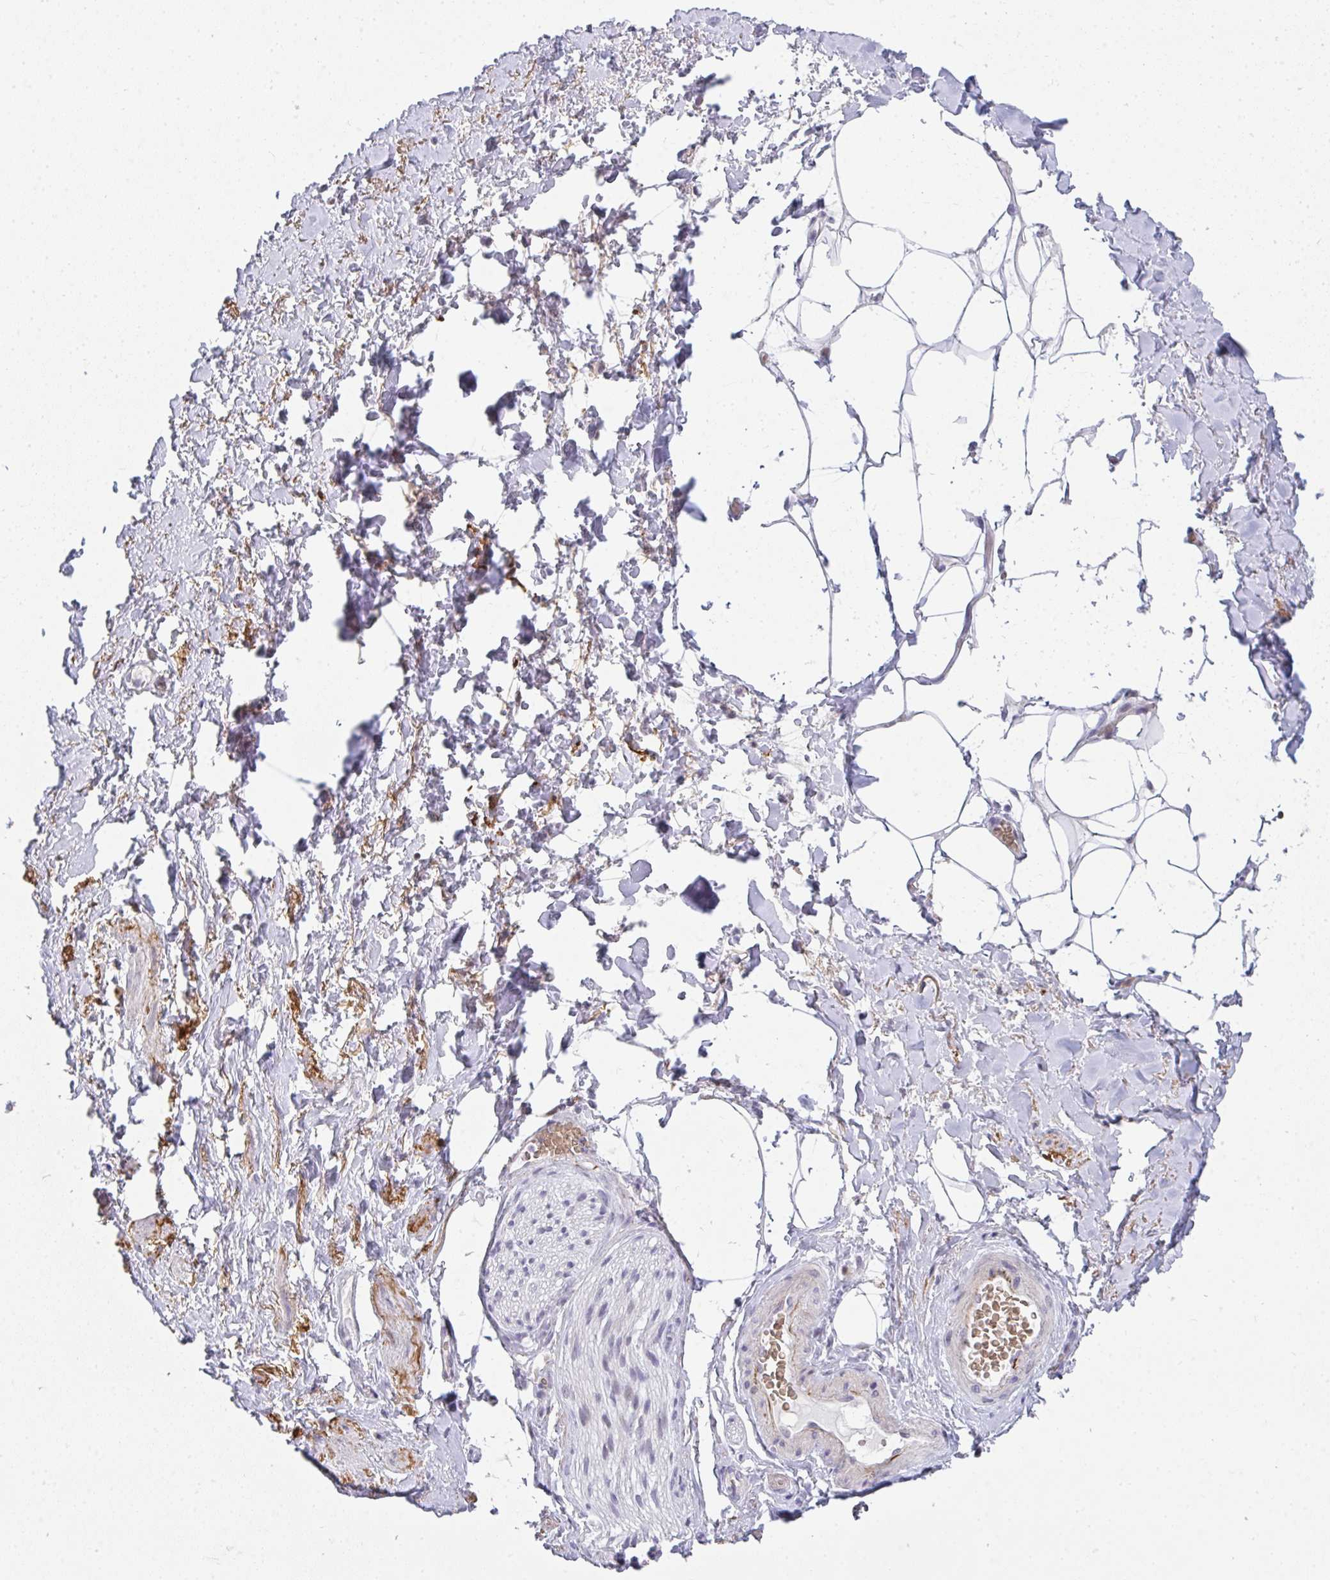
{"staining": {"intensity": "negative", "quantity": "none", "location": "none"}, "tissue": "adipose tissue", "cell_type": "Adipocytes", "image_type": "normal", "snomed": [{"axis": "morphology", "description": "Normal tissue, NOS"}, {"axis": "topography", "description": "Vagina"}, {"axis": "topography", "description": "Peripheral nerve tissue"}], "caption": "Human adipose tissue stained for a protein using immunohistochemistry (IHC) reveals no positivity in adipocytes.", "gene": "TNMD", "patient": {"sex": "female", "age": 71}}